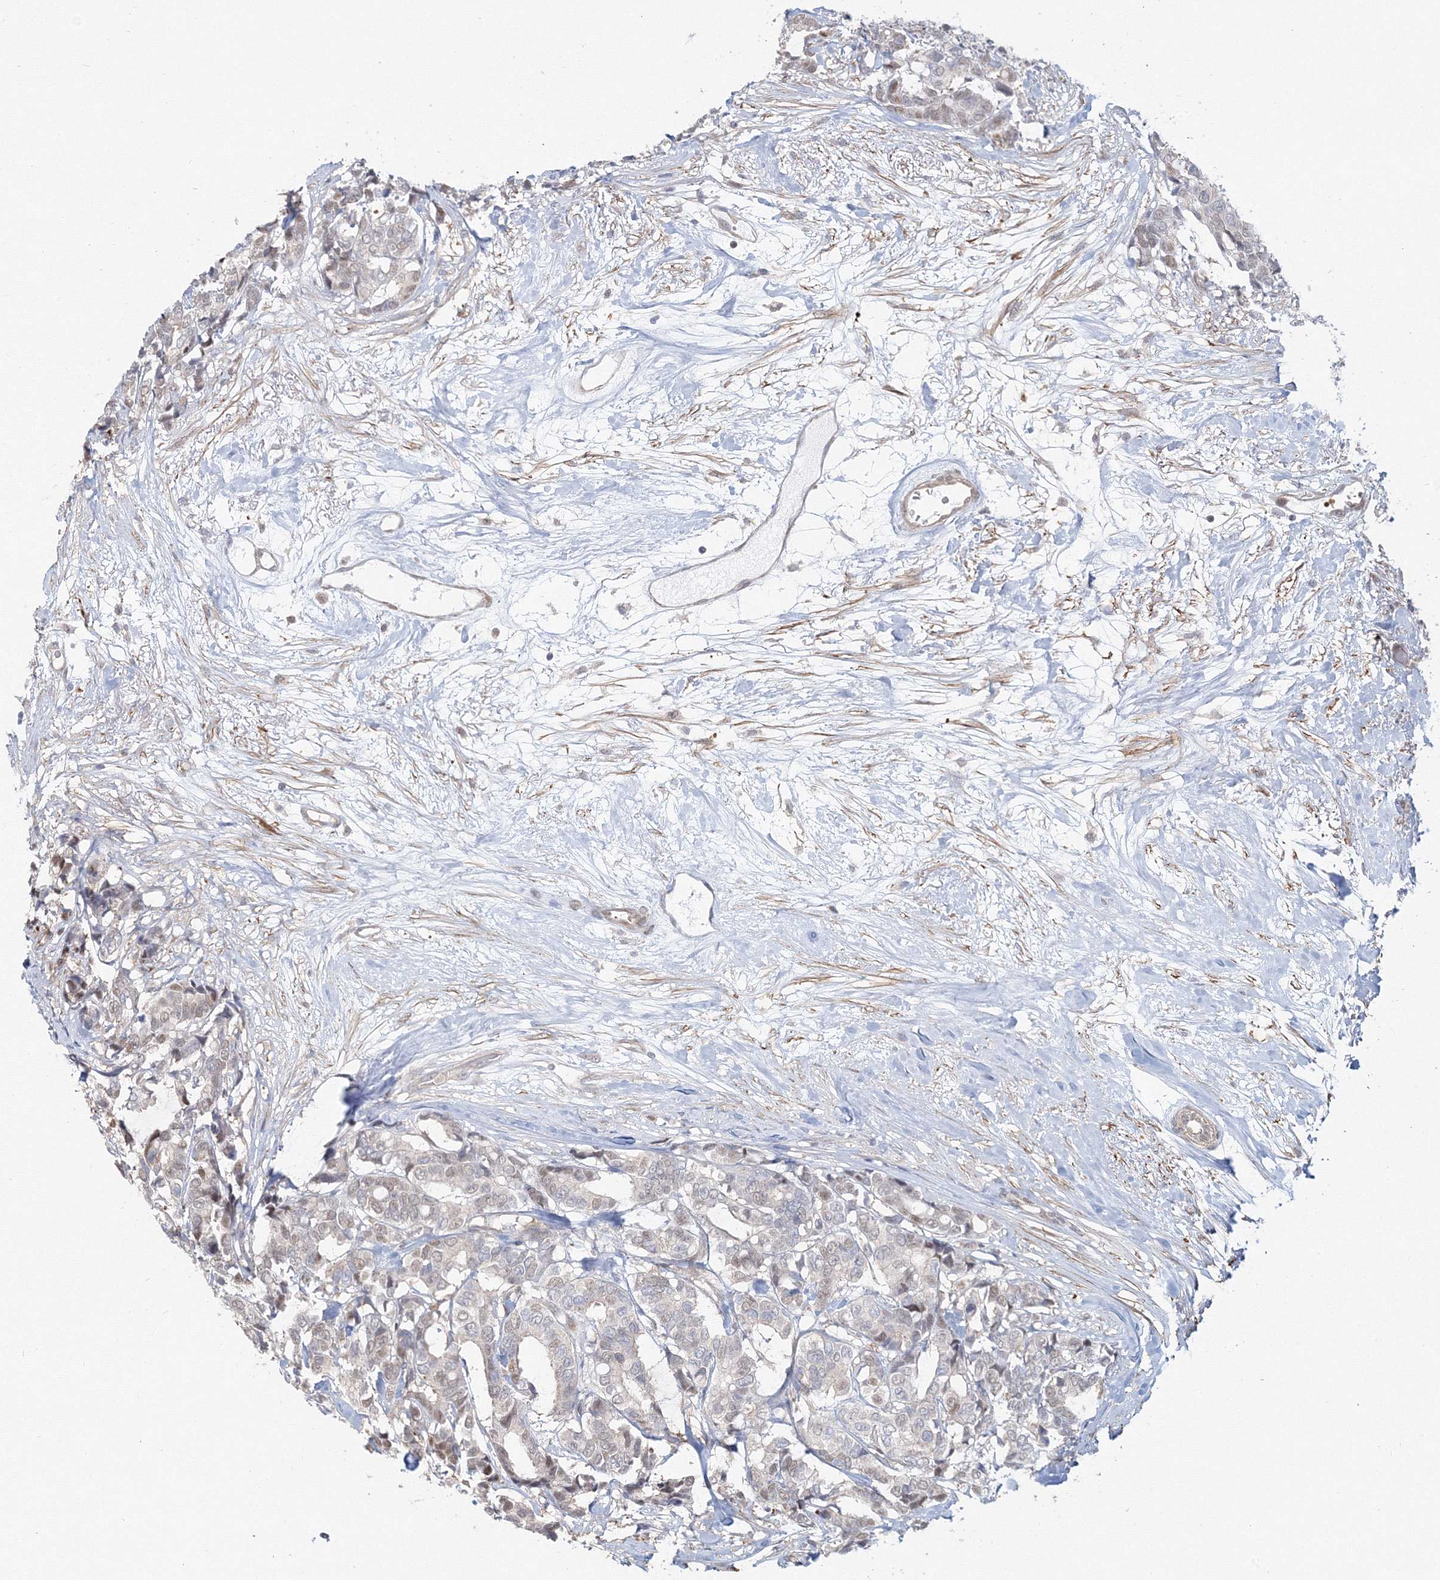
{"staining": {"intensity": "weak", "quantity": "25%-75%", "location": "nuclear"}, "tissue": "breast cancer", "cell_type": "Tumor cells", "image_type": "cancer", "snomed": [{"axis": "morphology", "description": "Duct carcinoma"}, {"axis": "topography", "description": "Breast"}], "caption": "Immunohistochemical staining of intraductal carcinoma (breast) demonstrates low levels of weak nuclear protein staining in approximately 25%-75% of tumor cells.", "gene": "ARHGAP21", "patient": {"sex": "female", "age": 87}}